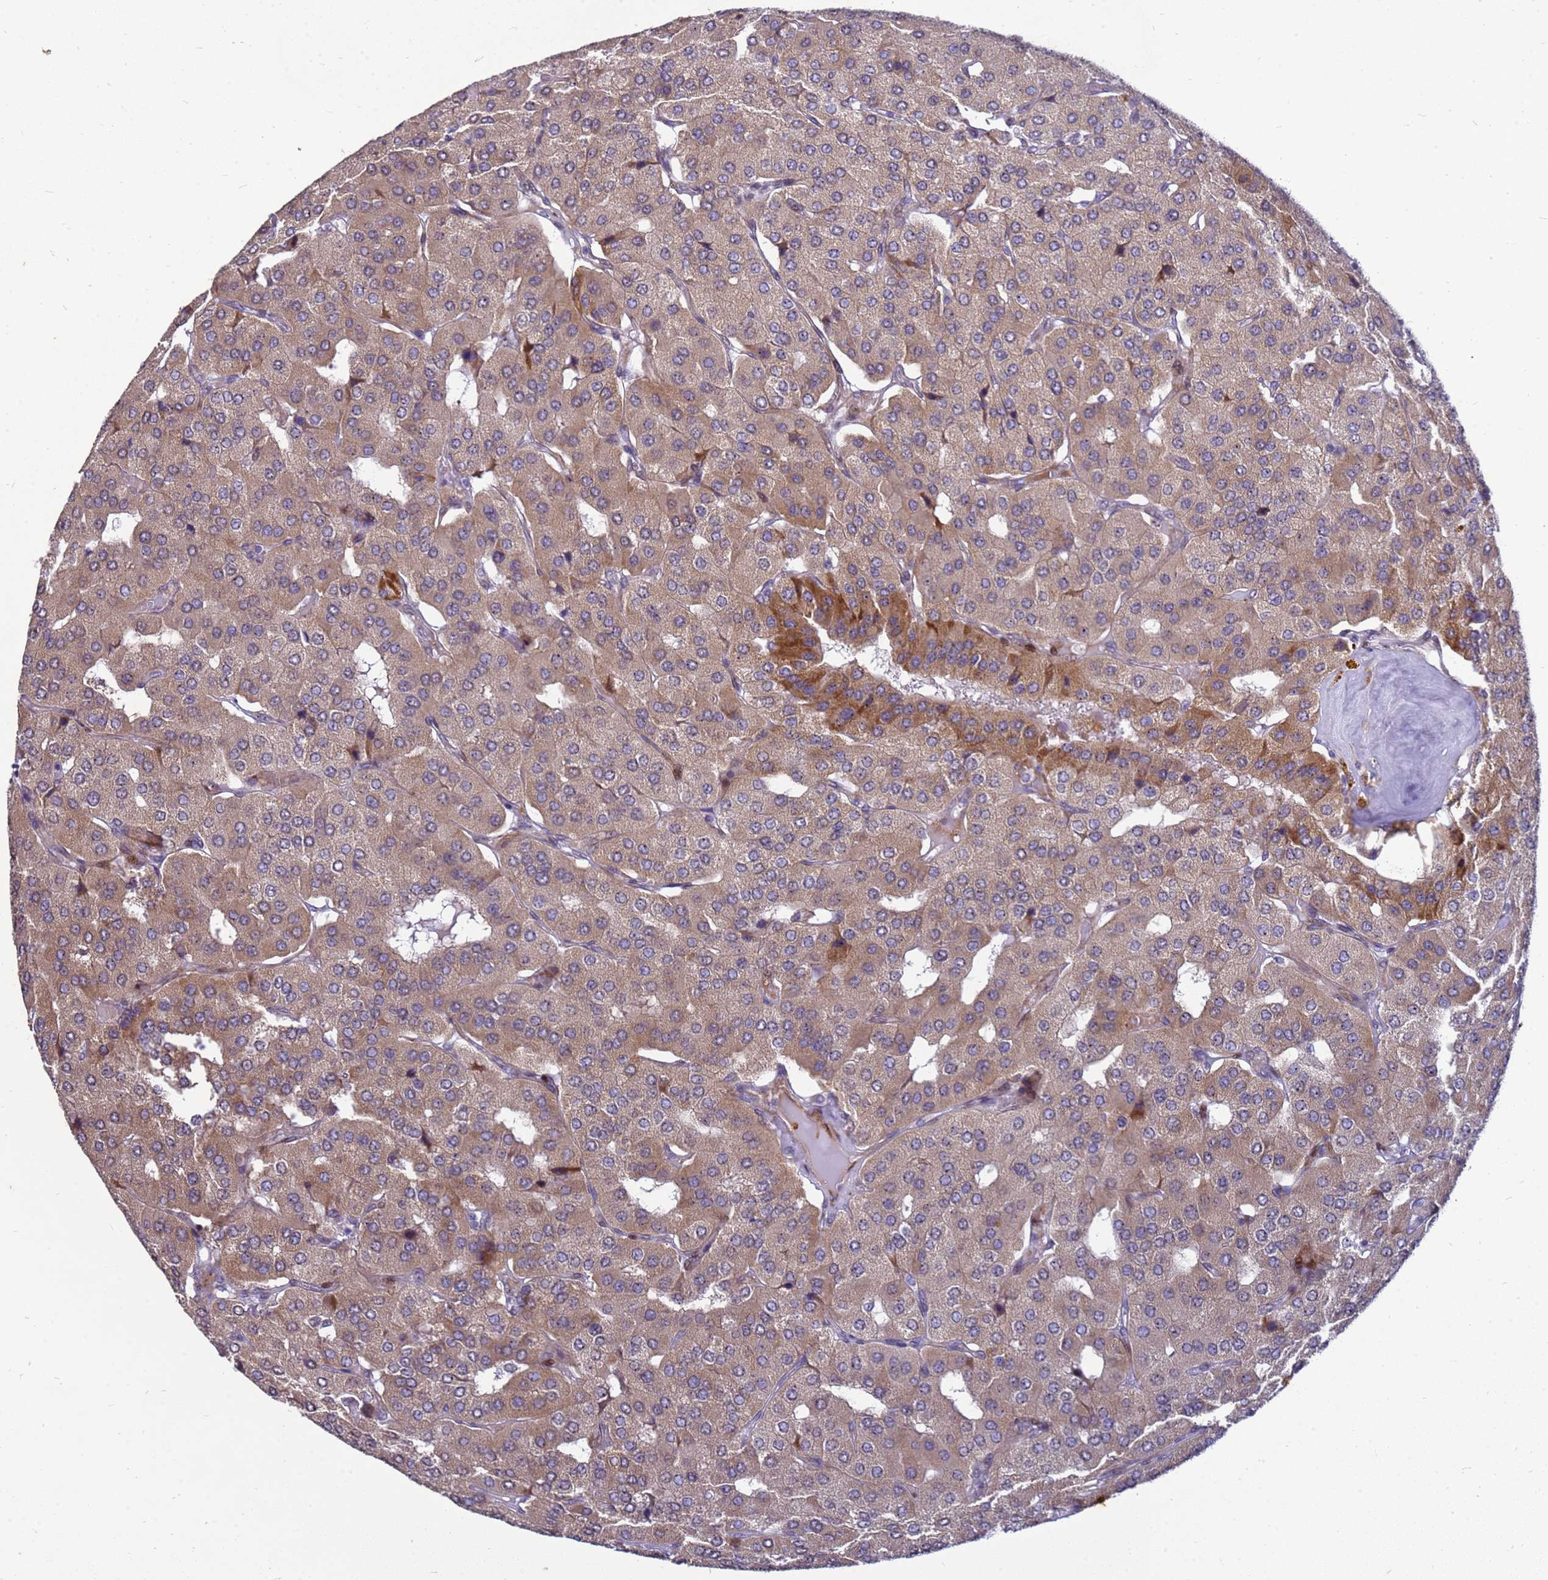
{"staining": {"intensity": "moderate", "quantity": ">75%", "location": "cytoplasmic/membranous"}, "tissue": "parathyroid gland", "cell_type": "Glandular cells", "image_type": "normal", "snomed": [{"axis": "morphology", "description": "Normal tissue, NOS"}, {"axis": "morphology", "description": "Adenoma, NOS"}, {"axis": "topography", "description": "Parathyroid gland"}], "caption": "DAB immunohistochemical staining of normal human parathyroid gland shows moderate cytoplasmic/membranous protein expression in approximately >75% of glandular cells.", "gene": "RSPO1", "patient": {"sex": "female", "age": 86}}